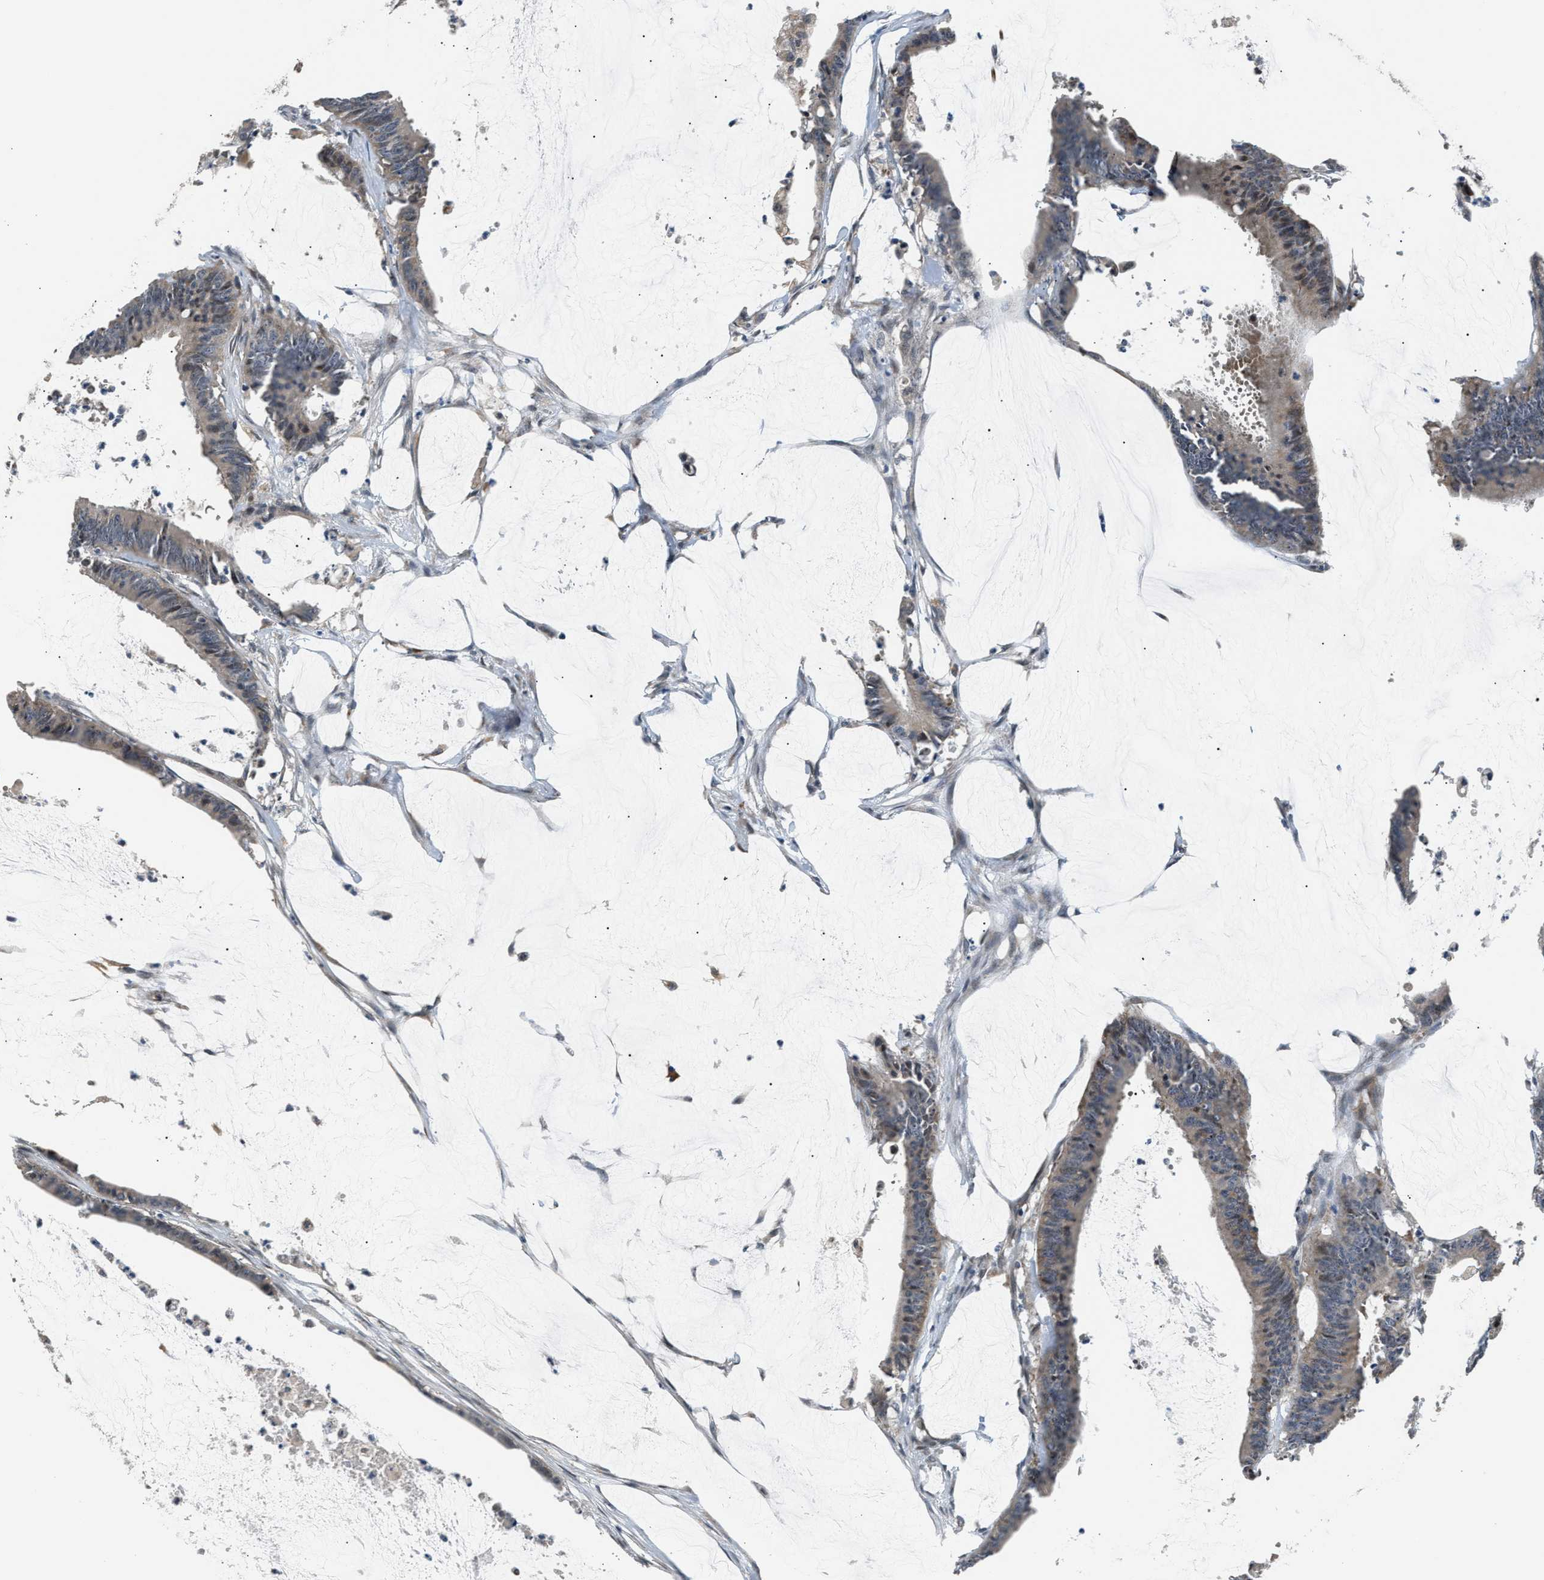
{"staining": {"intensity": "weak", "quantity": "25%-75%", "location": "cytoplasmic/membranous"}, "tissue": "colorectal cancer", "cell_type": "Tumor cells", "image_type": "cancer", "snomed": [{"axis": "morphology", "description": "Adenocarcinoma, NOS"}, {"axis": "topography", "description": "Rectum"}], "caption": "DAB (3,3'-diaminobenzidine) immunohistochemical staining of colorectal adenocarcinoma displays weak cytoplasmic/membranous protein staining in about 25%-75% of tumor cells.", "gene": "PPM1H", "patient": {"sex": "female", "age": 66}}